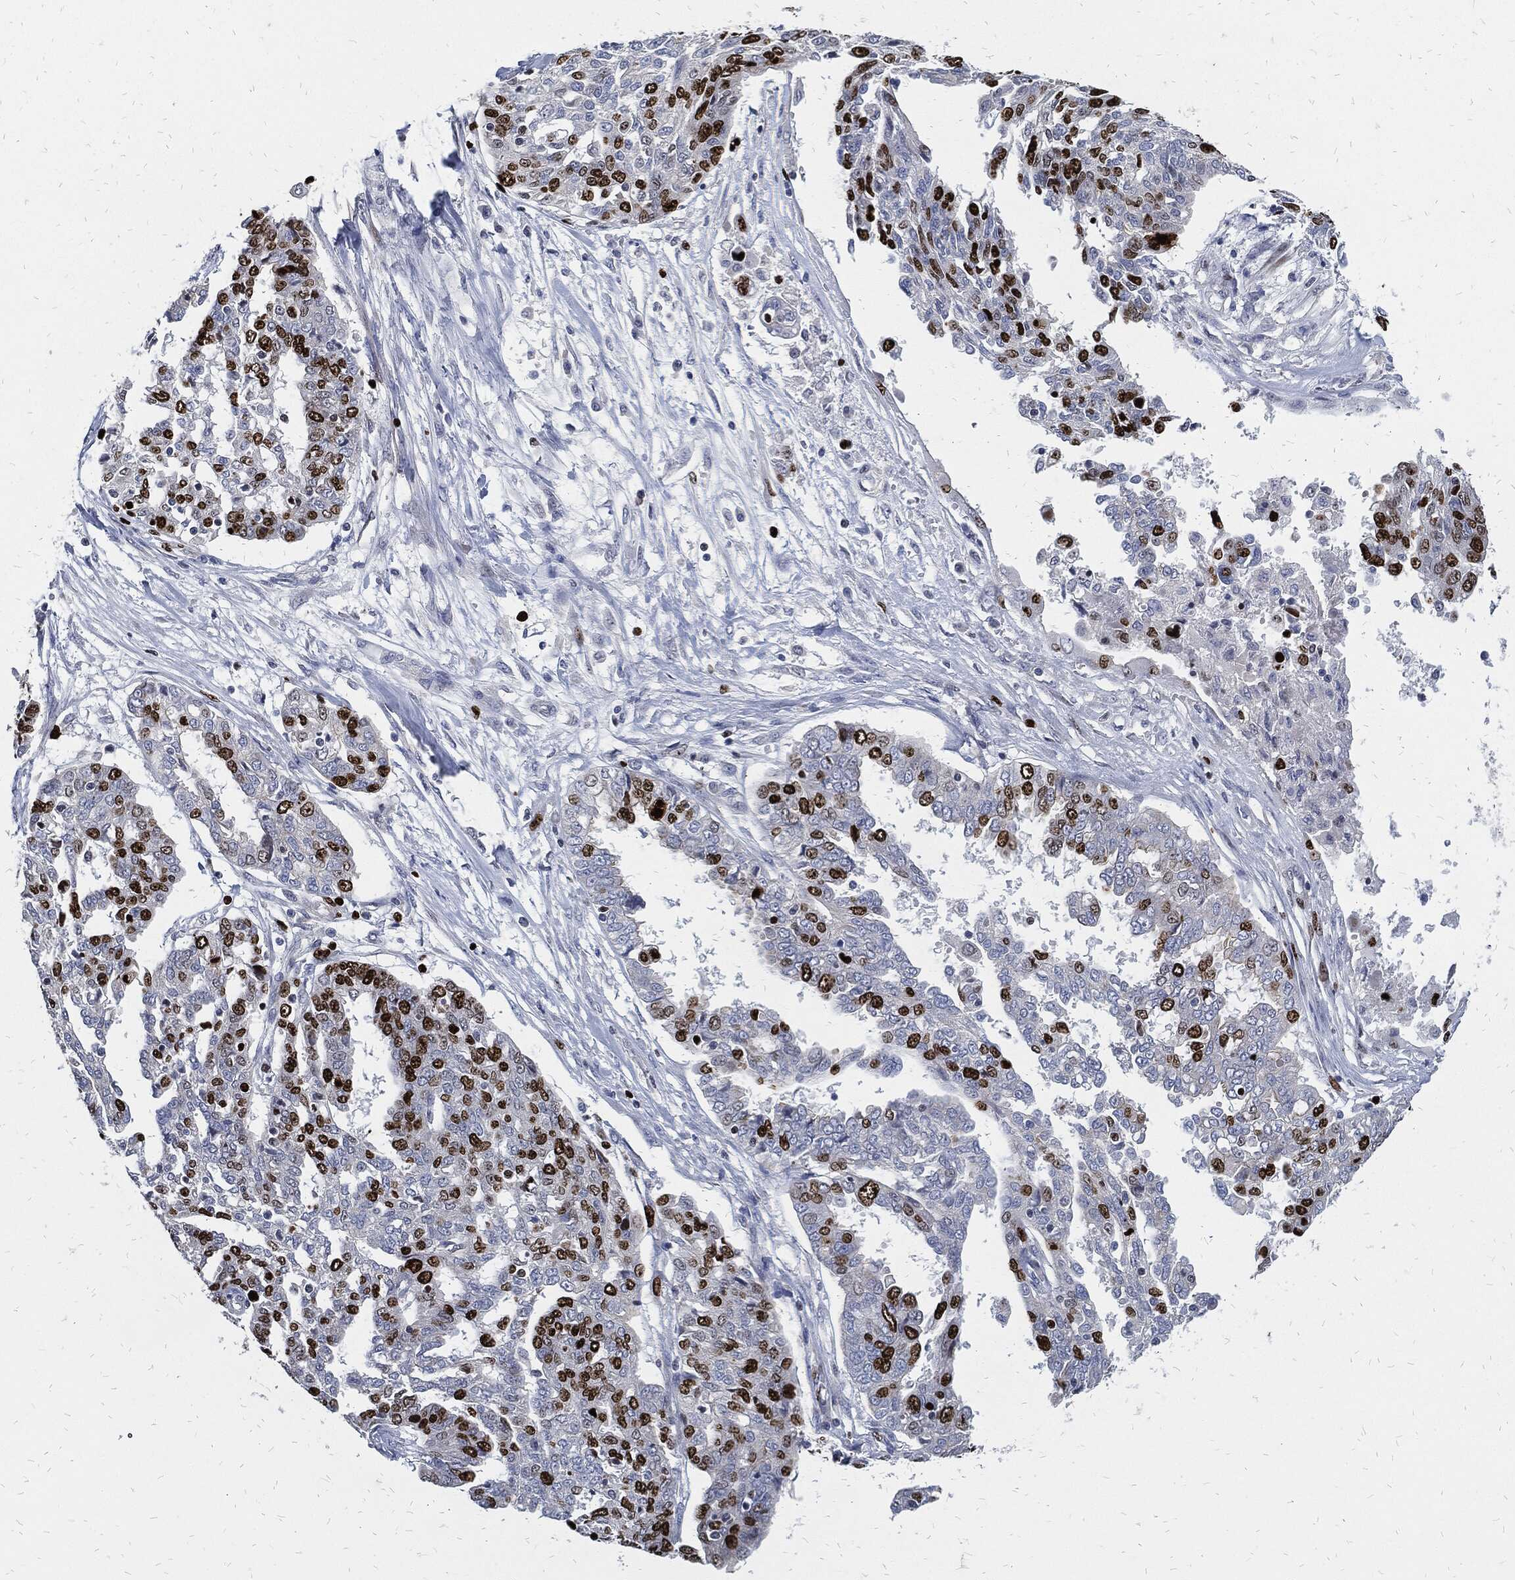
{"staining": {"intensity": "strong", "quantity": "25%-75%", "location": "nuclear"}, "tissue": "ovarian cancer", "cell_type": "Tumor cells", "image_type": "cancer", "snomed": [{"axis": "morphology", "description": "Cystadenocarcinoma, serous, NOS"}, {"axis": "topography", "description": "Ovary"}], "caption": "Ovarian serous cystadenocarcinoma stained for a protein (brown) reveals strong nuclear positive expression in approximately 25%-75% of tumor cells.", "gene": "MKI67", "patient": {"sex": "female", "age": 67}}